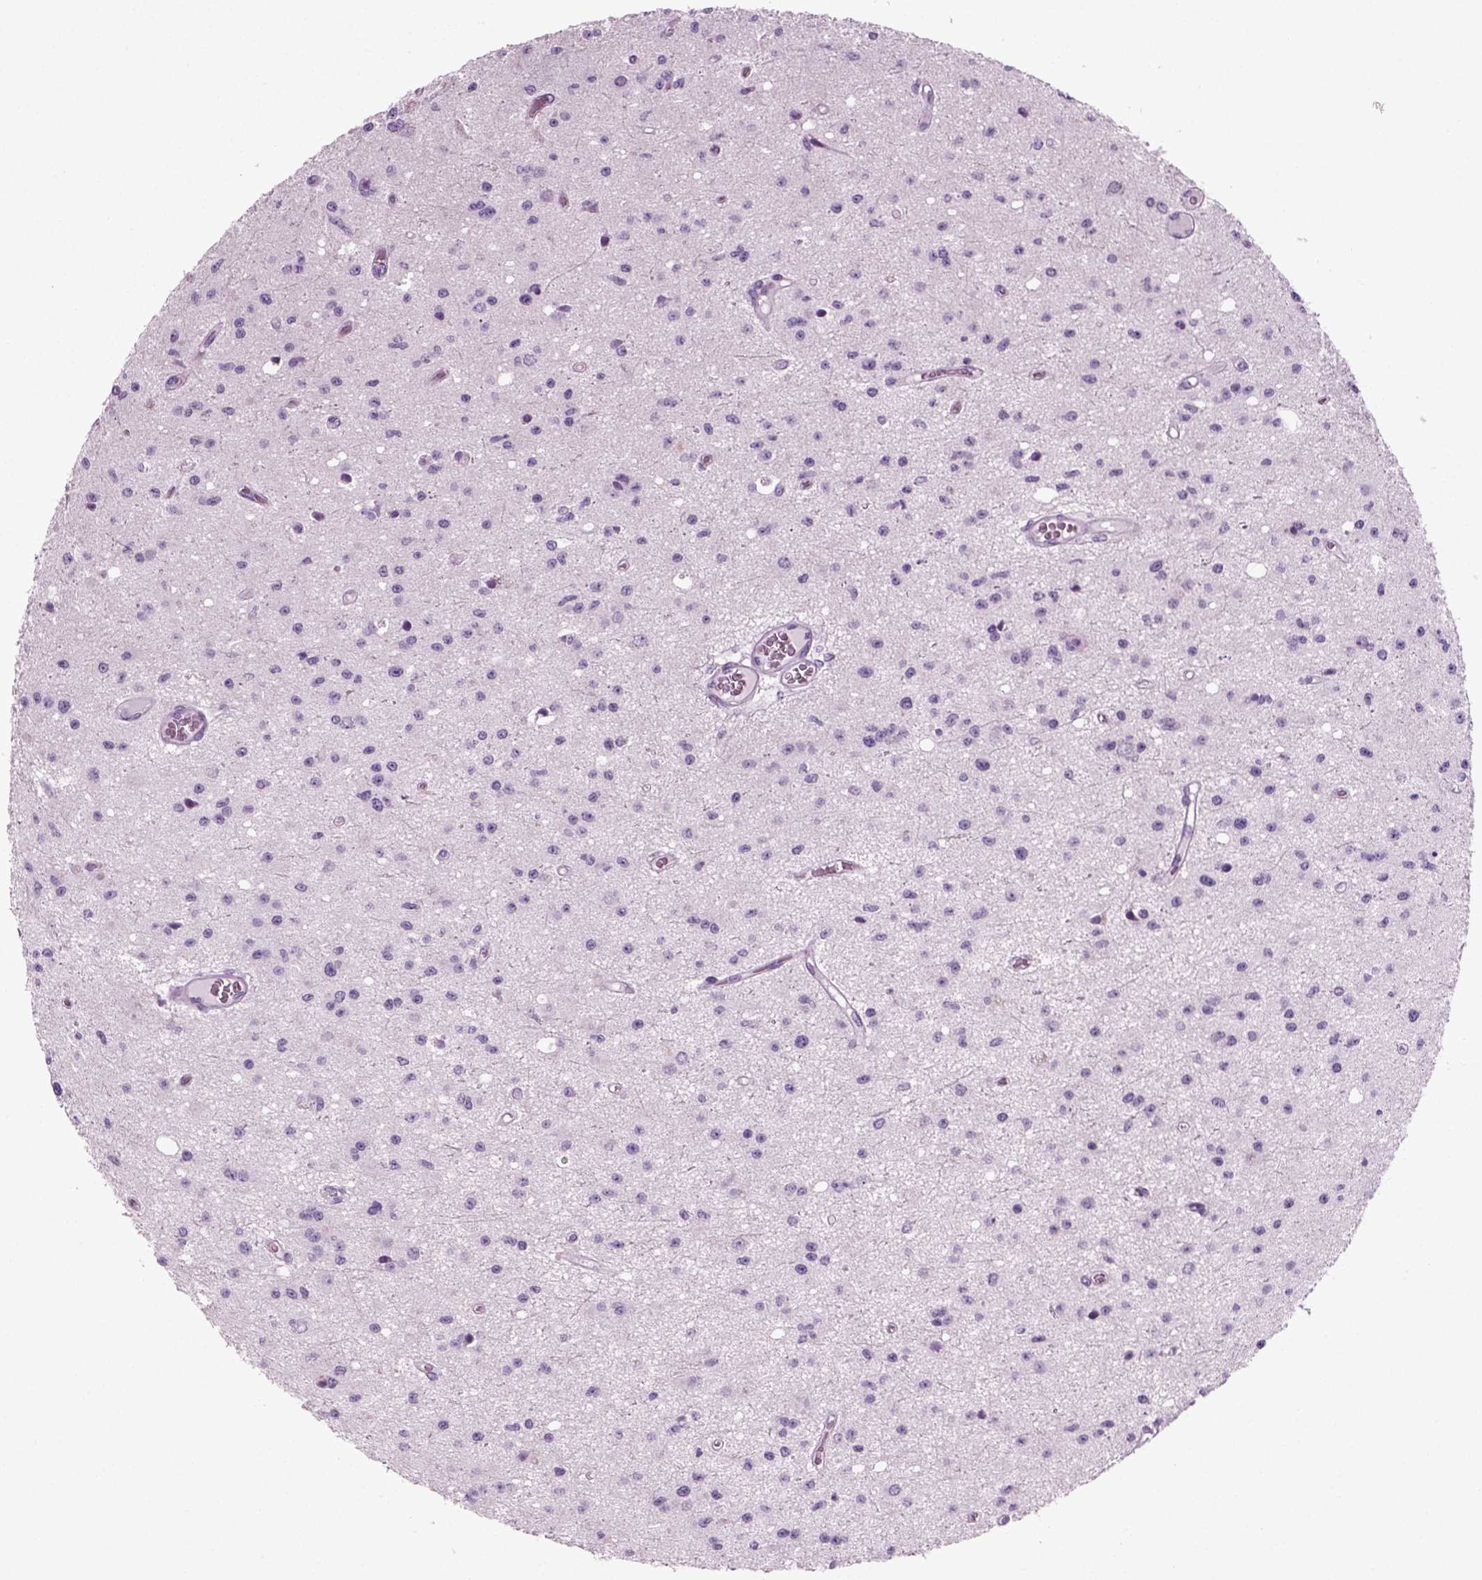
{"staining": {"intensity": "negative", "quantity": "none", "location": "none"}, "tissue": "glioma", "cell_type": "Tumor cells", "image_type": "cancer", "snomed": [{"axis": "morphology", "description": "Glioma, malignant, Low grade"}, {"axis": "topography", "description": "Brain"}], "caption": "Micrograph shows no significant protein staining in tumor cells of glioma.", "gene": "PRLH", "patient": {"sex": "female", "age": 45}}